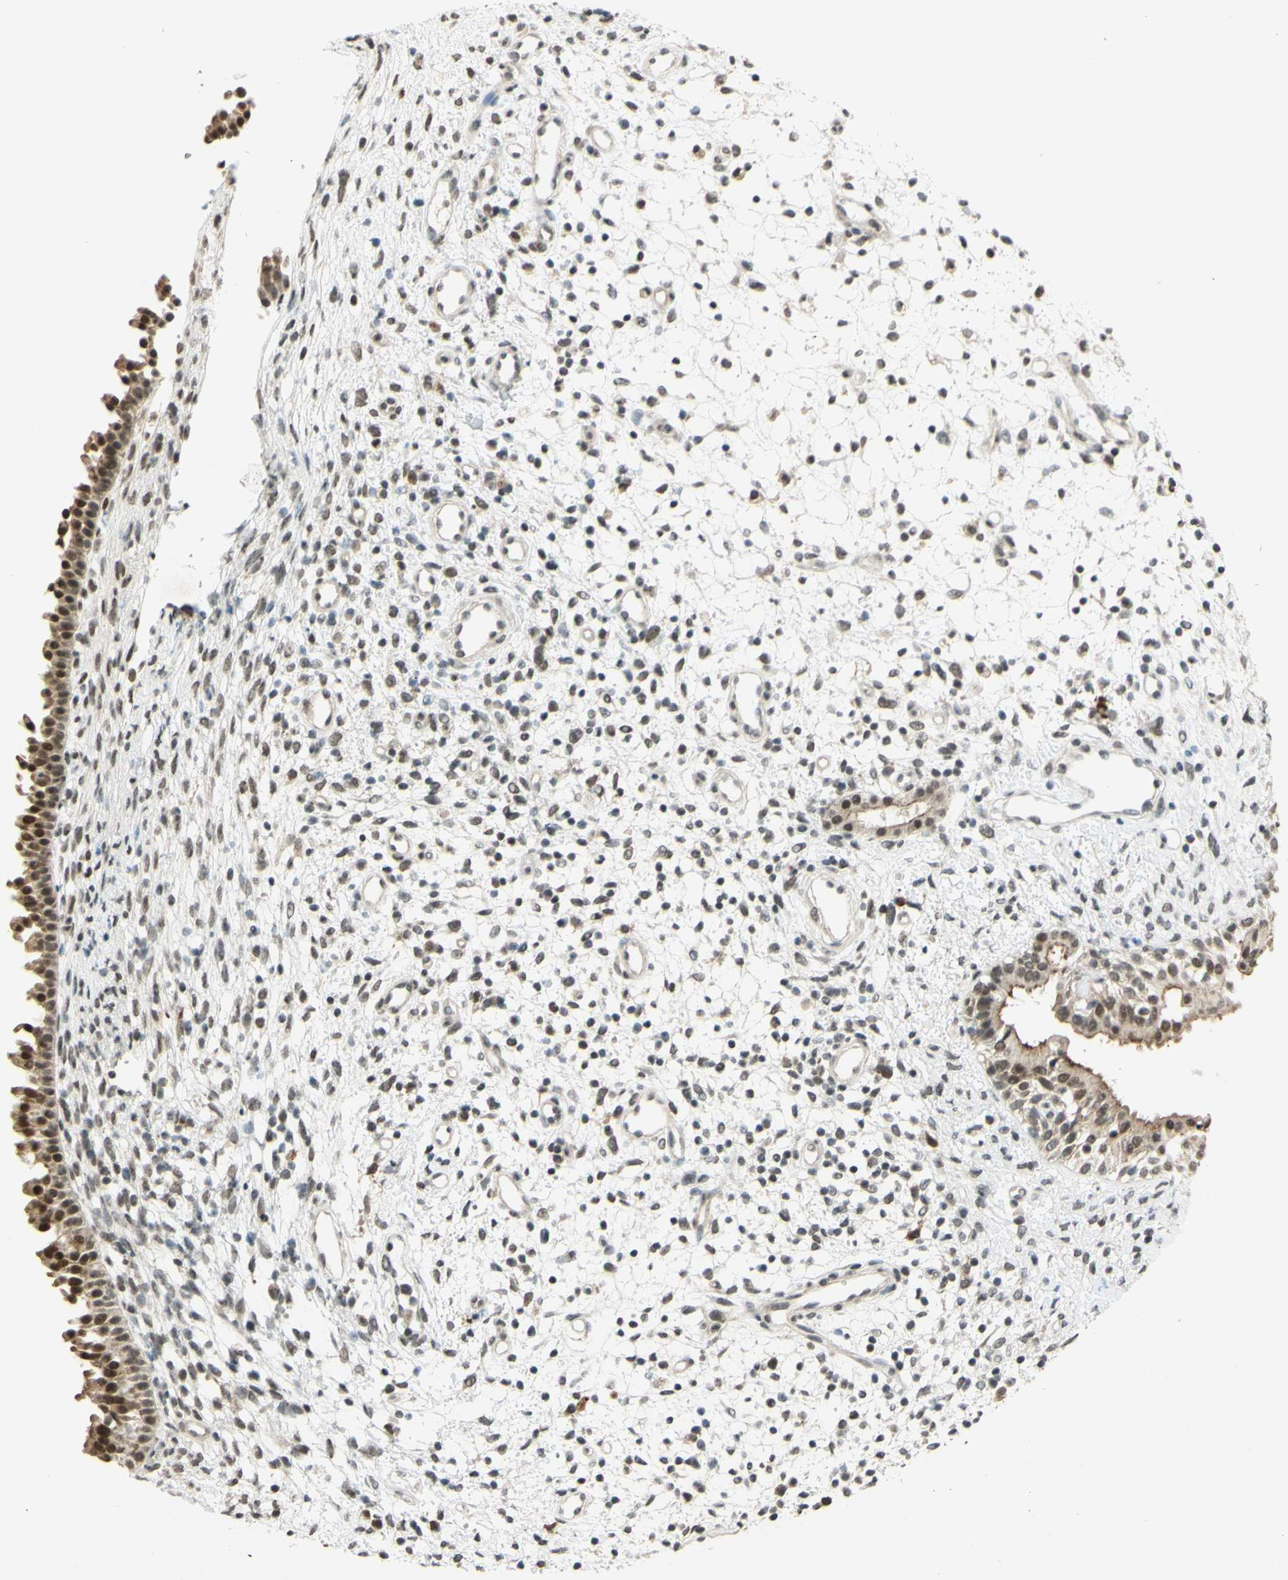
{"staining": {"intensity": "moderate", "quantity": ">75%", "location": "cytoplasmic/membranous,nuclear"}, "tissue": "nasopharynx", "cell_type": "Respiratory epithelial cells", "image_type": "normal", "snomed": [{"axis": "morphology", "description": "Normal tissue, NOS"}, {"axis": "topography", "description": "Nasopharynx"}], "caption": "Brown immunohistochemical staining in unremarkable nasopharynx exhibits moderate cytoplasmic/membranous,nuclear staining in approximately >75% of respiratory epithelial cells. The protein of interest is shown in brown color, while the nuclei are stained blue.", "gene": "SMARCB1", "patient": {"sex": "male", "age": 22}}